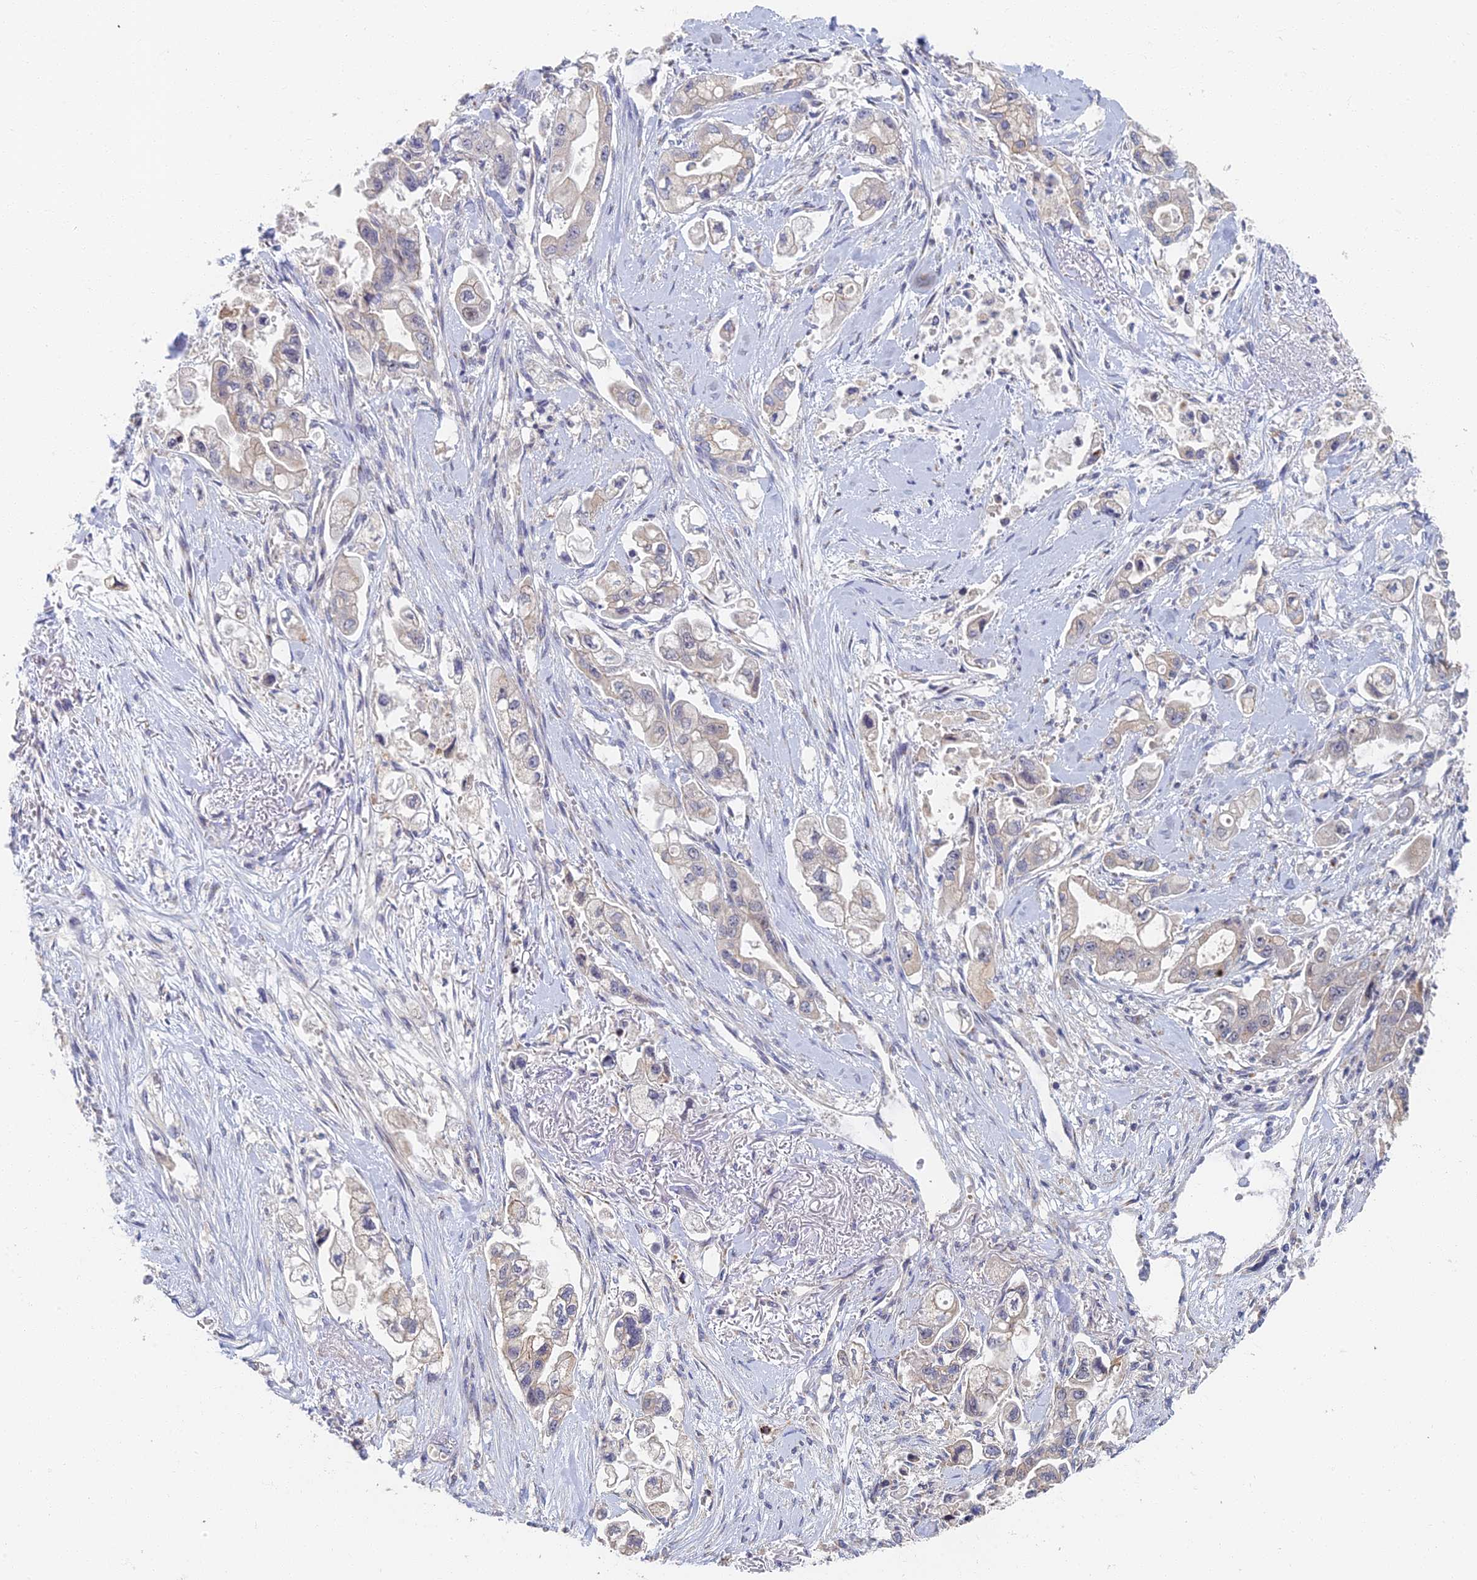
{"staining": {"intensity": "negative", "quantity": "none", "location": "none"}, "tissue": "stomach cancer", "cell_type": "Tumor cells", "image_type": "cancer", "snomed": [{"axis": "morphology", "description": "Adenocarcinoma, NOS"}, {"axis": "topography", "description": "Stomach"}], "caption": "There is no significant staining in tumor cells of stomach adenocarcinoma. The staining is performed using DAB brown chromogen with nuclei counter-stained in using hematoxylin.", "gene": "GPATCH1", "patient": {"sex": "male", "age": 62}}